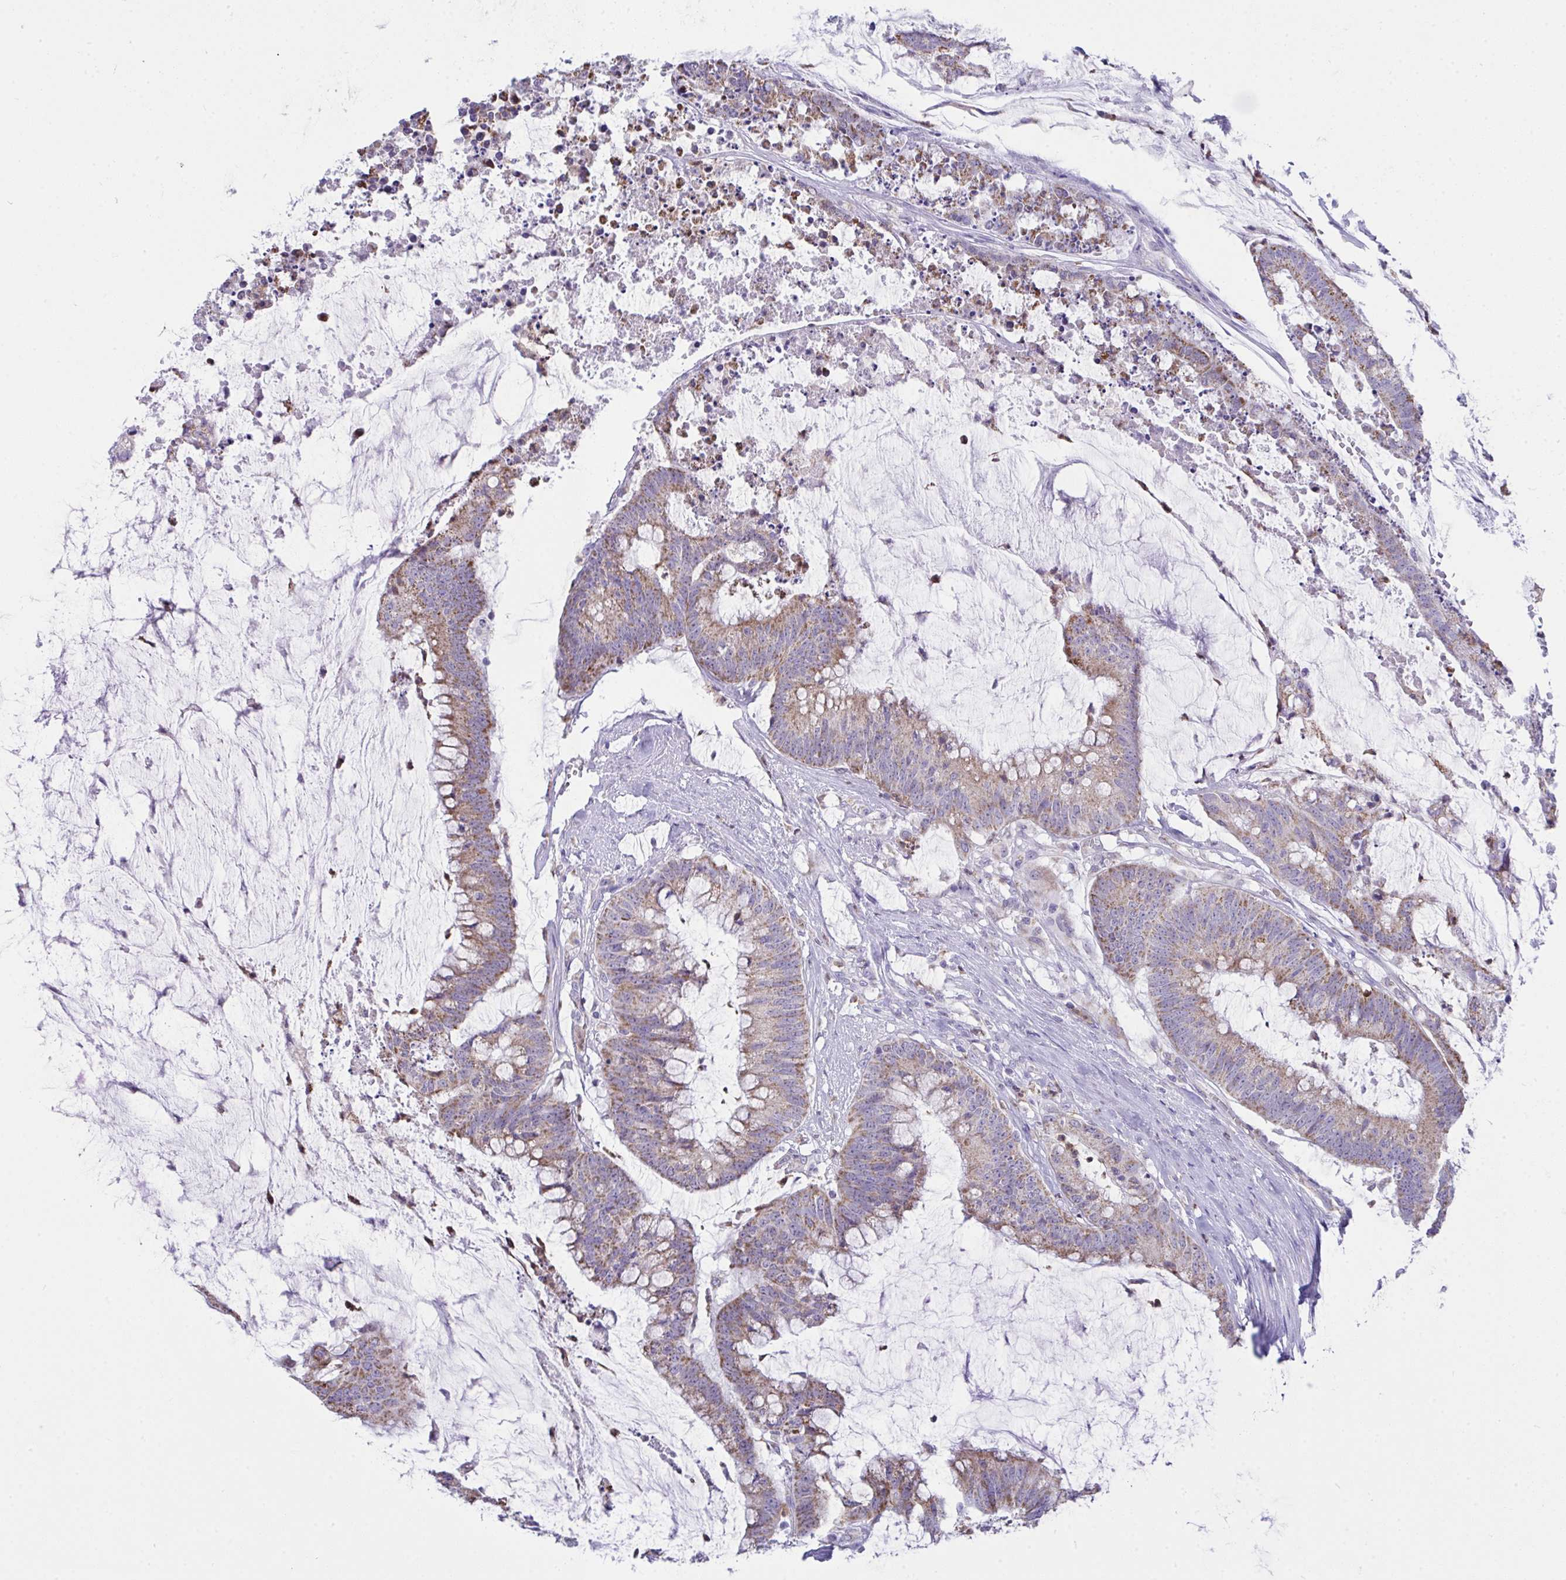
{"staining": {"intensity": "moderate", "quantity": ">75%", "location": "cytoplasmic/membranous"}, "tissue": "colorectal cancer", "cell_type": "Tumor cells", "image_type": "cancer", "snomed": [{"axis": "morphology", "description": "Adenocarcinoma, NOS"}, {"axis": "topography", "description": "Colon"}], "caption": "Colorectal cancer was stained to show a protein in brown. There is medium levels of moderate cytoplasmic/membranous expression in approximately >75% of tumor cells.", "gene": "PLA2G12B", "patient": {"sex": "male", "age": 62}}